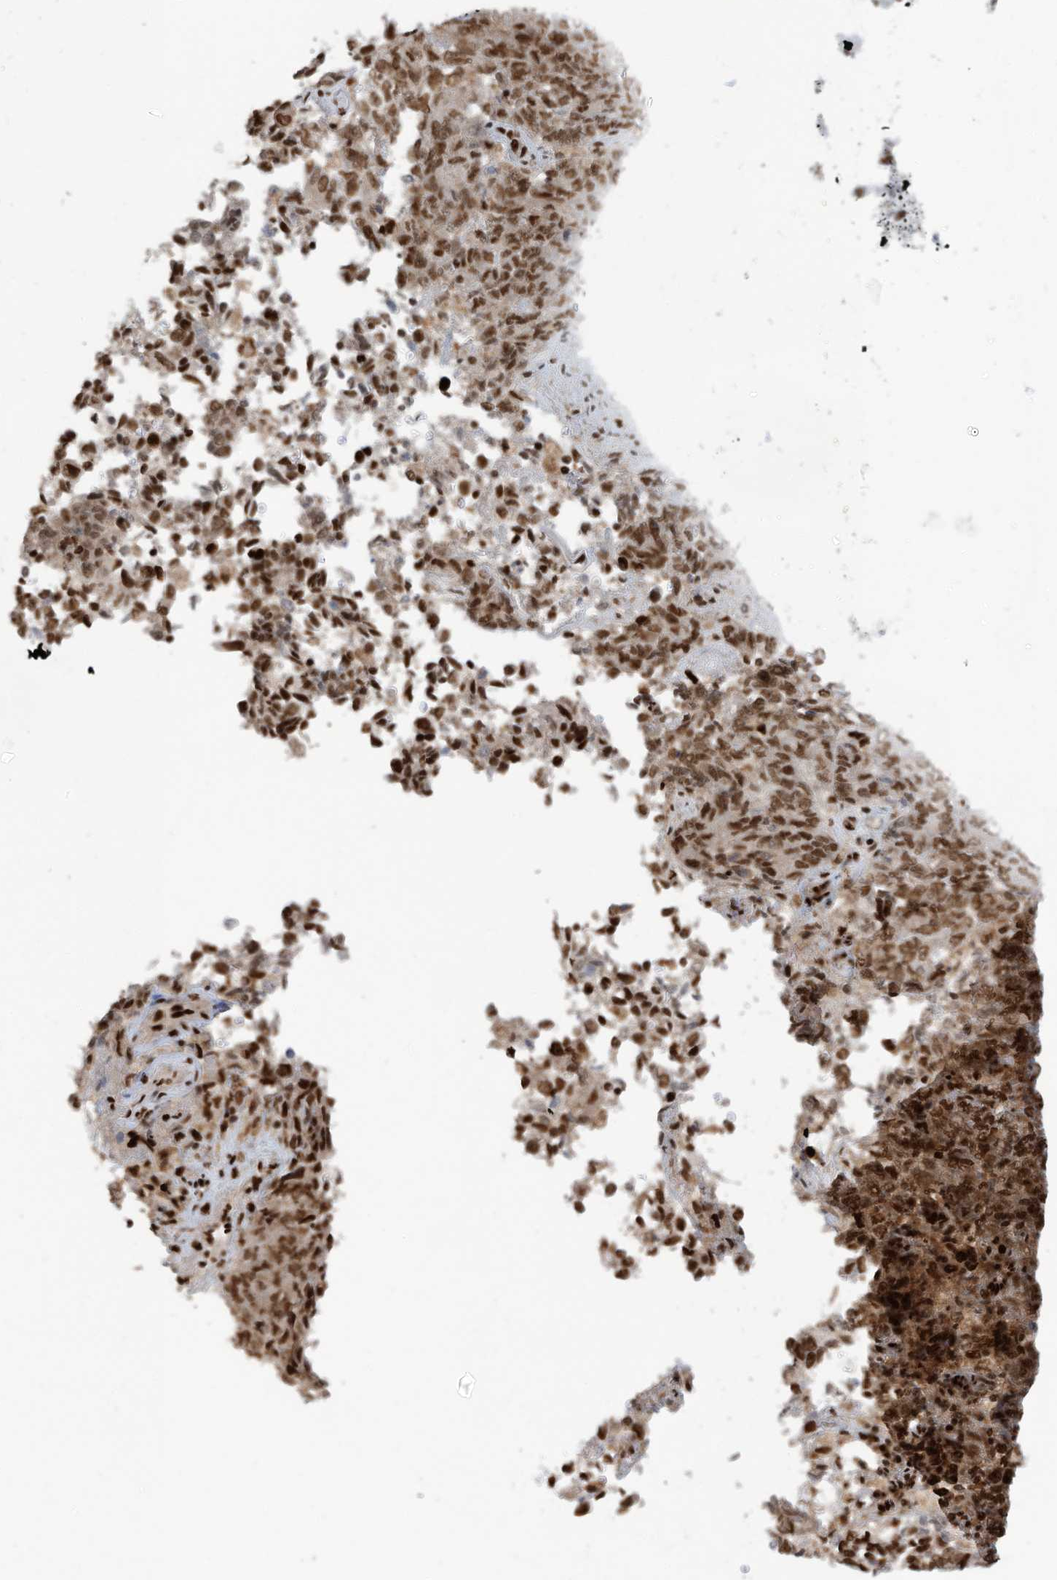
{"staining": {"intensity": "moderate", "quantity": ">75%", "location": "nuclear"}, "tissue": "endometrial cancer", "cell_type": "Tumor cells", "image_type": "cancer", "snomed": [{"axis": "morphology", "description": "Adenocarcinoma, NOS"}, {"axis": "topography", "description": "Endometrium"}], "caption": "Immunohistochemistry (DAB (3,3'-diaminobenzidine)) staining of endometrial cancer (adenocarcinoma) exhibits moderate nuclear protein positivity in about >75% of tumor cells.", "gene": "SAMD15", "patient": {"sex": "female", "age": 80}}